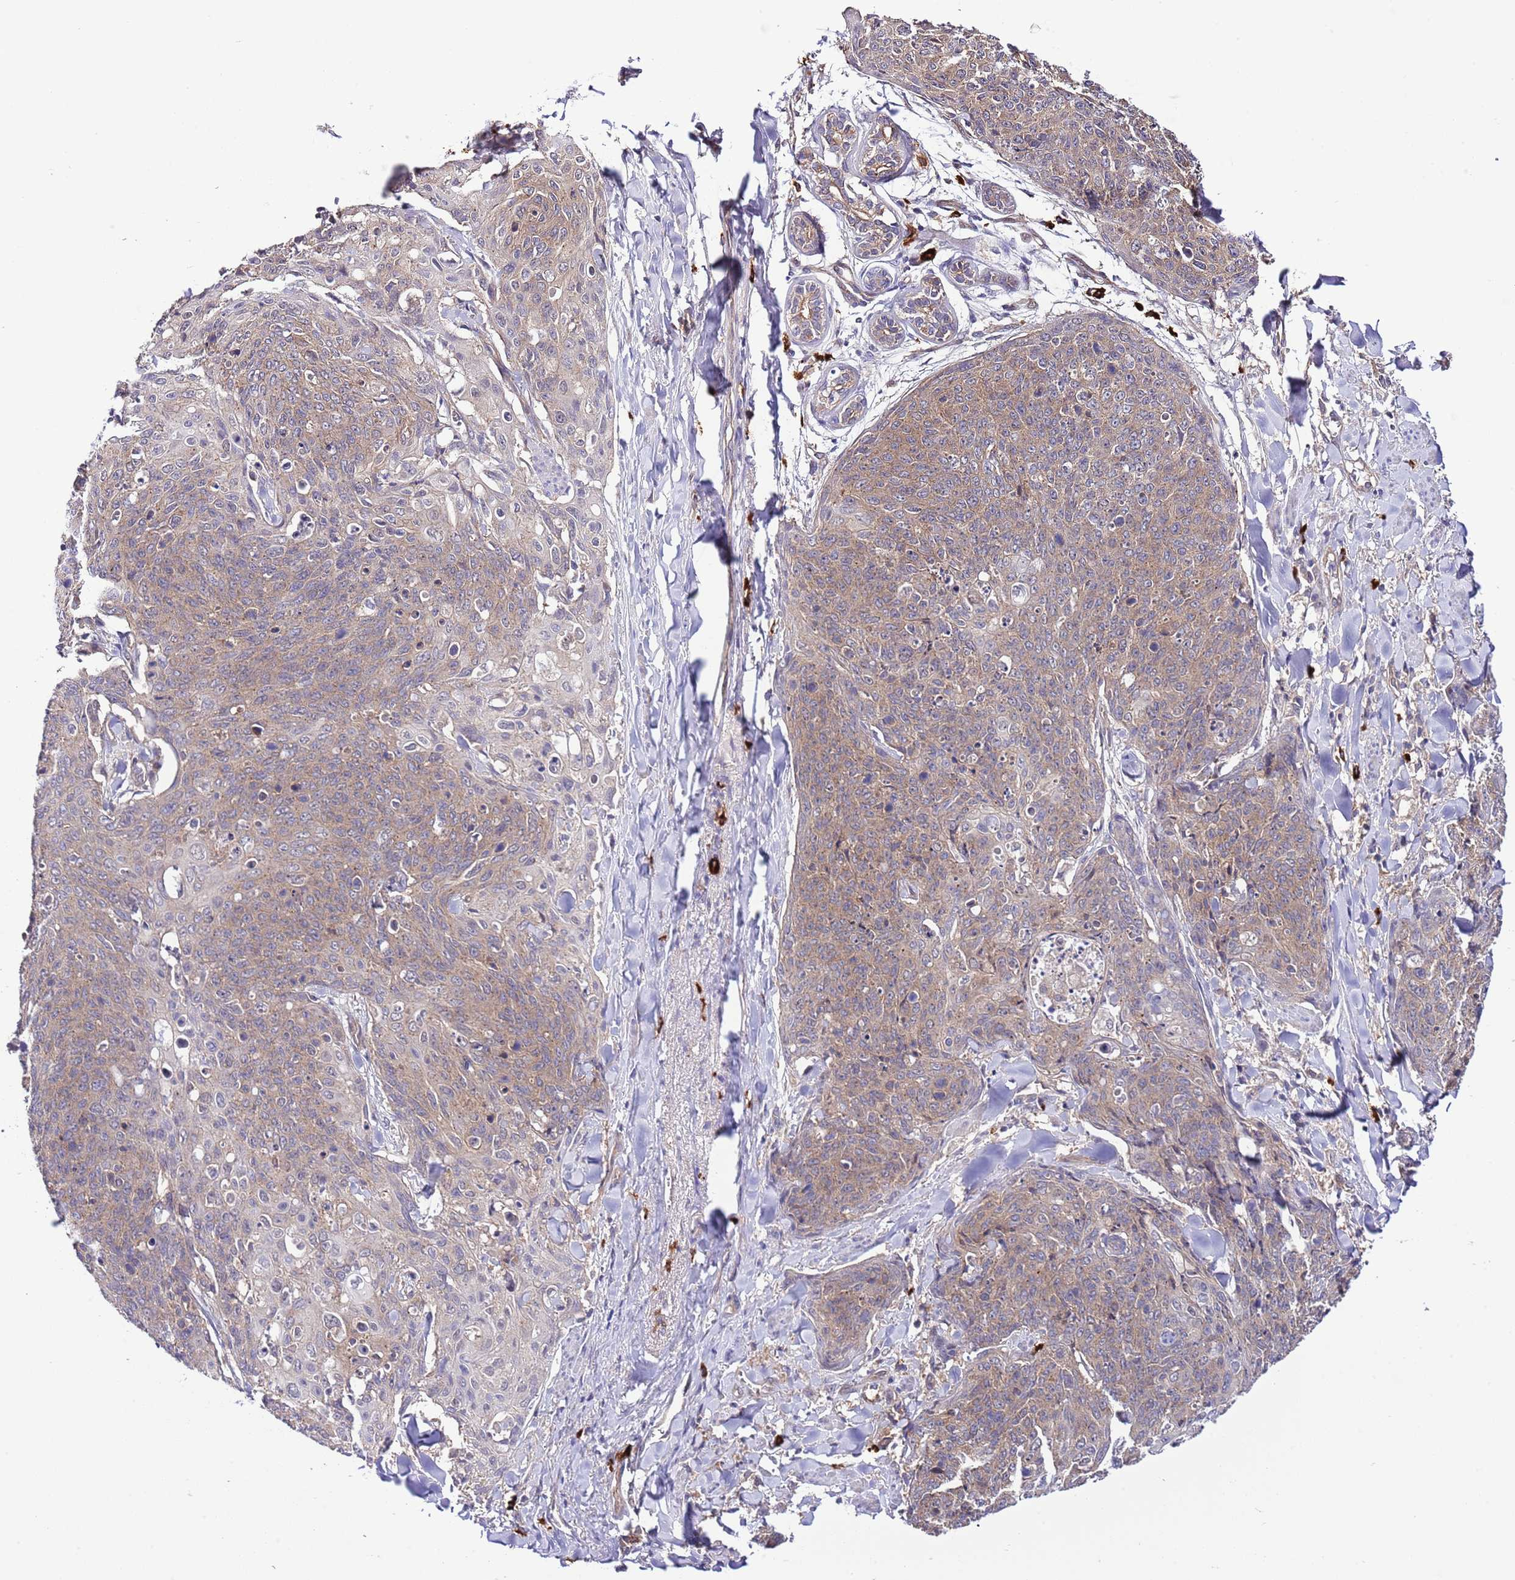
{"staining": {"intensity": "weak", "quantity": ">75%", "location": "cytoplasmic/membranous"}, "tissue": "skin cancer", "cell_type": "Tumor cells", "image_type": "cancer", "snomed": [{"axis": "morphology", "description": "Squamous cell carcinoma, NOS"}, {"axis": "topography", "description": "Skin"}, {"axis": "topography", "description": "Vulva"}], "caption": "Immunohistochemical staining of human skin squamous cell carcinoma reveals low levels of weak cytoplasmic/membranous protein positivity in about >75% of tumor cells. (Brightfield microscopy of DAB IHC at high magnification).", "gene": "DONSON", "patient": {"sex": "female", "age": 85}}